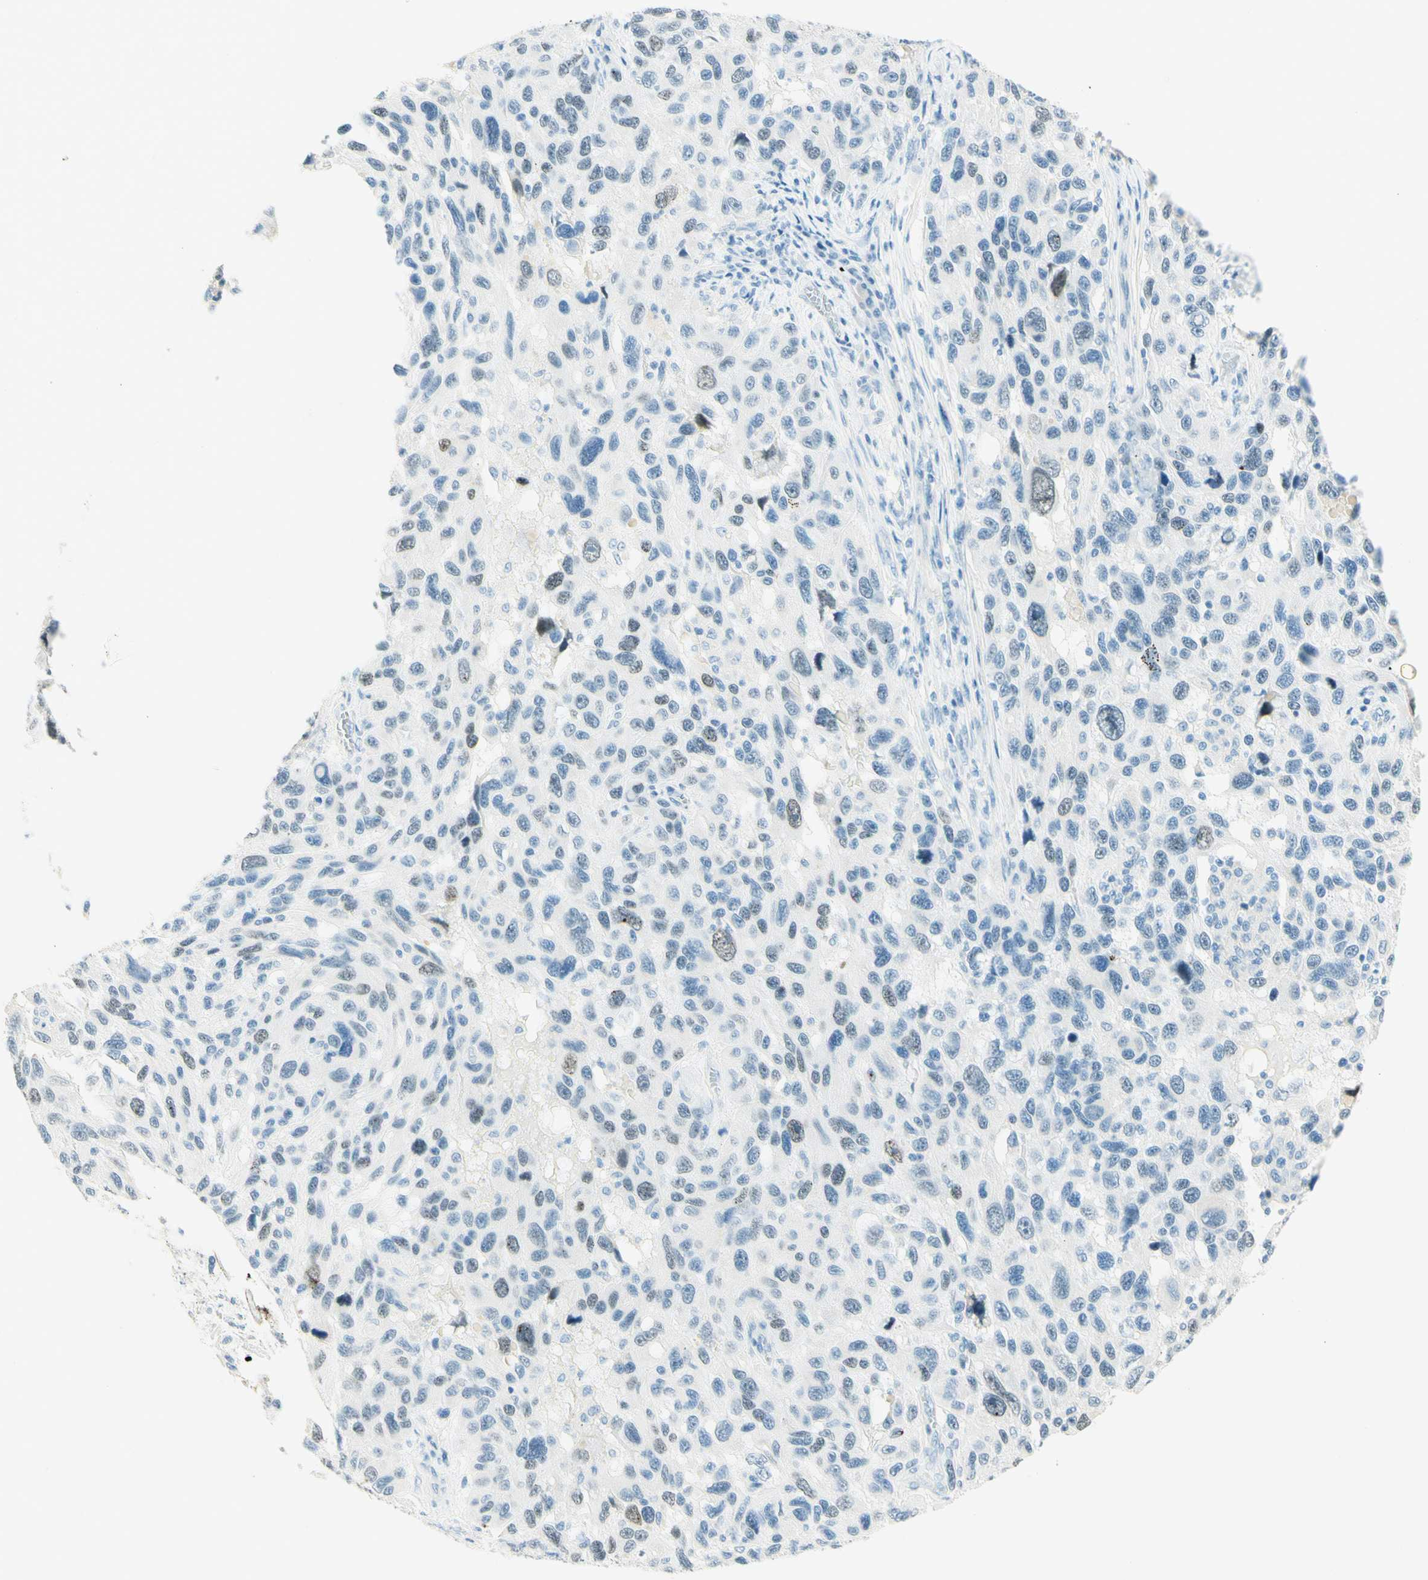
{"staining": {"intensity": "negative", "quantity": "none", "location": "none"}, "tissue": "melanoma", "cell_type": "Tumor cells", "image_type": "cancer", "snomed": [{"axis": "morphology", "description": "Malignant melanoma, NOS"}, {"axis": "topography", "description": "Skin"}], "caption": "IHC image of melanoma stained for a protein (brown), which reveals no staining in tumor cells.", "gene": "TMEM132D", "patient": {"sex": "male", "age": 53}}